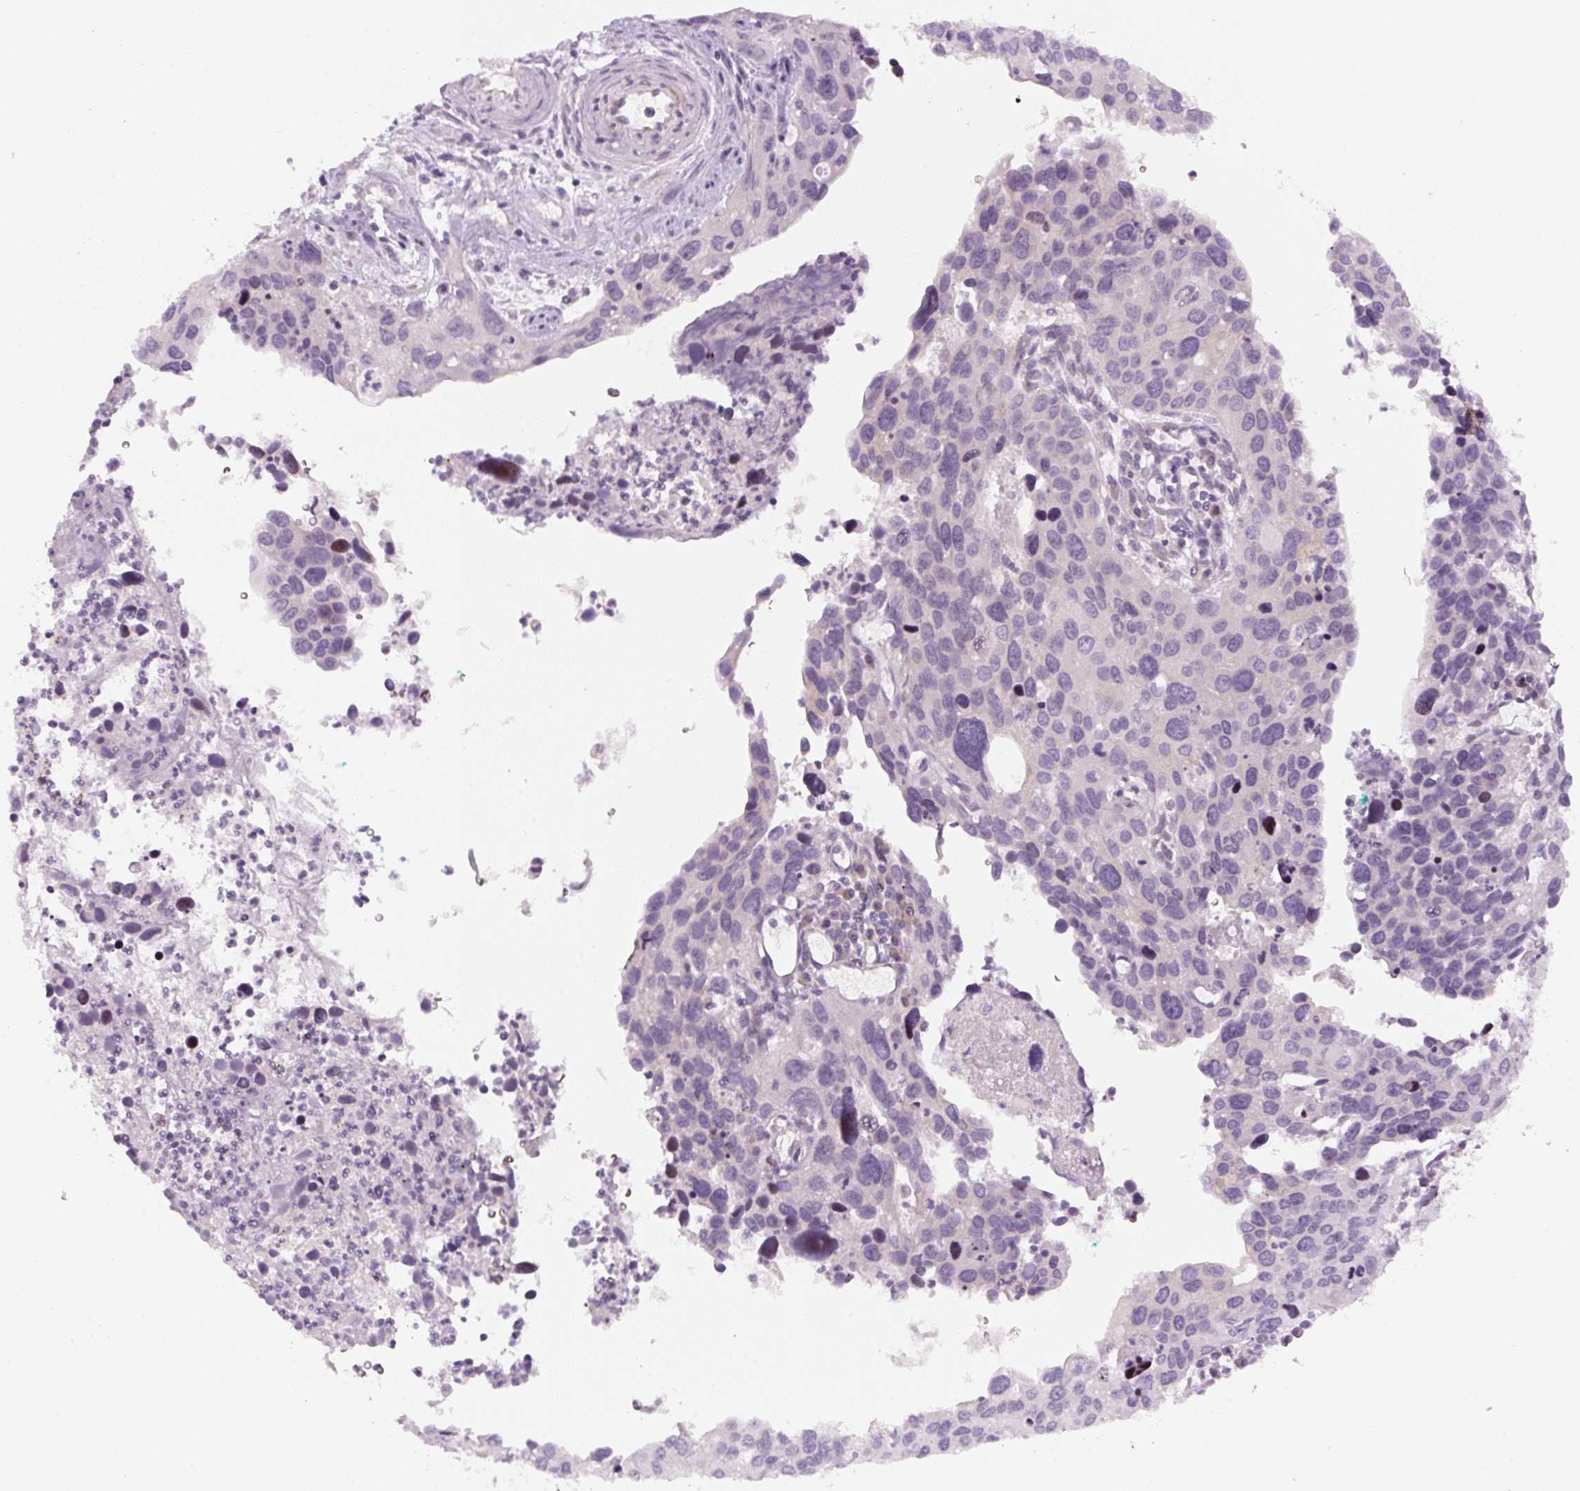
{"staining": {"intensity": "negative", "quantity": "none", "location": "none"}, "tissue": "cervical cancer", "cell_type": "Tumor cells", "image_type": "cancer", "snomed": [{"axis": "morphology", "description": "Squamous cell carcinoma, NOS"}, {"axis": "topography", "description": "Cervix"}], "caption": "IHC of human cervical squamous cell carcinoma reveals no positivity in tumor cells.", "gene": "YIF1B", "patient": {"sex": "female", "age": 55}}